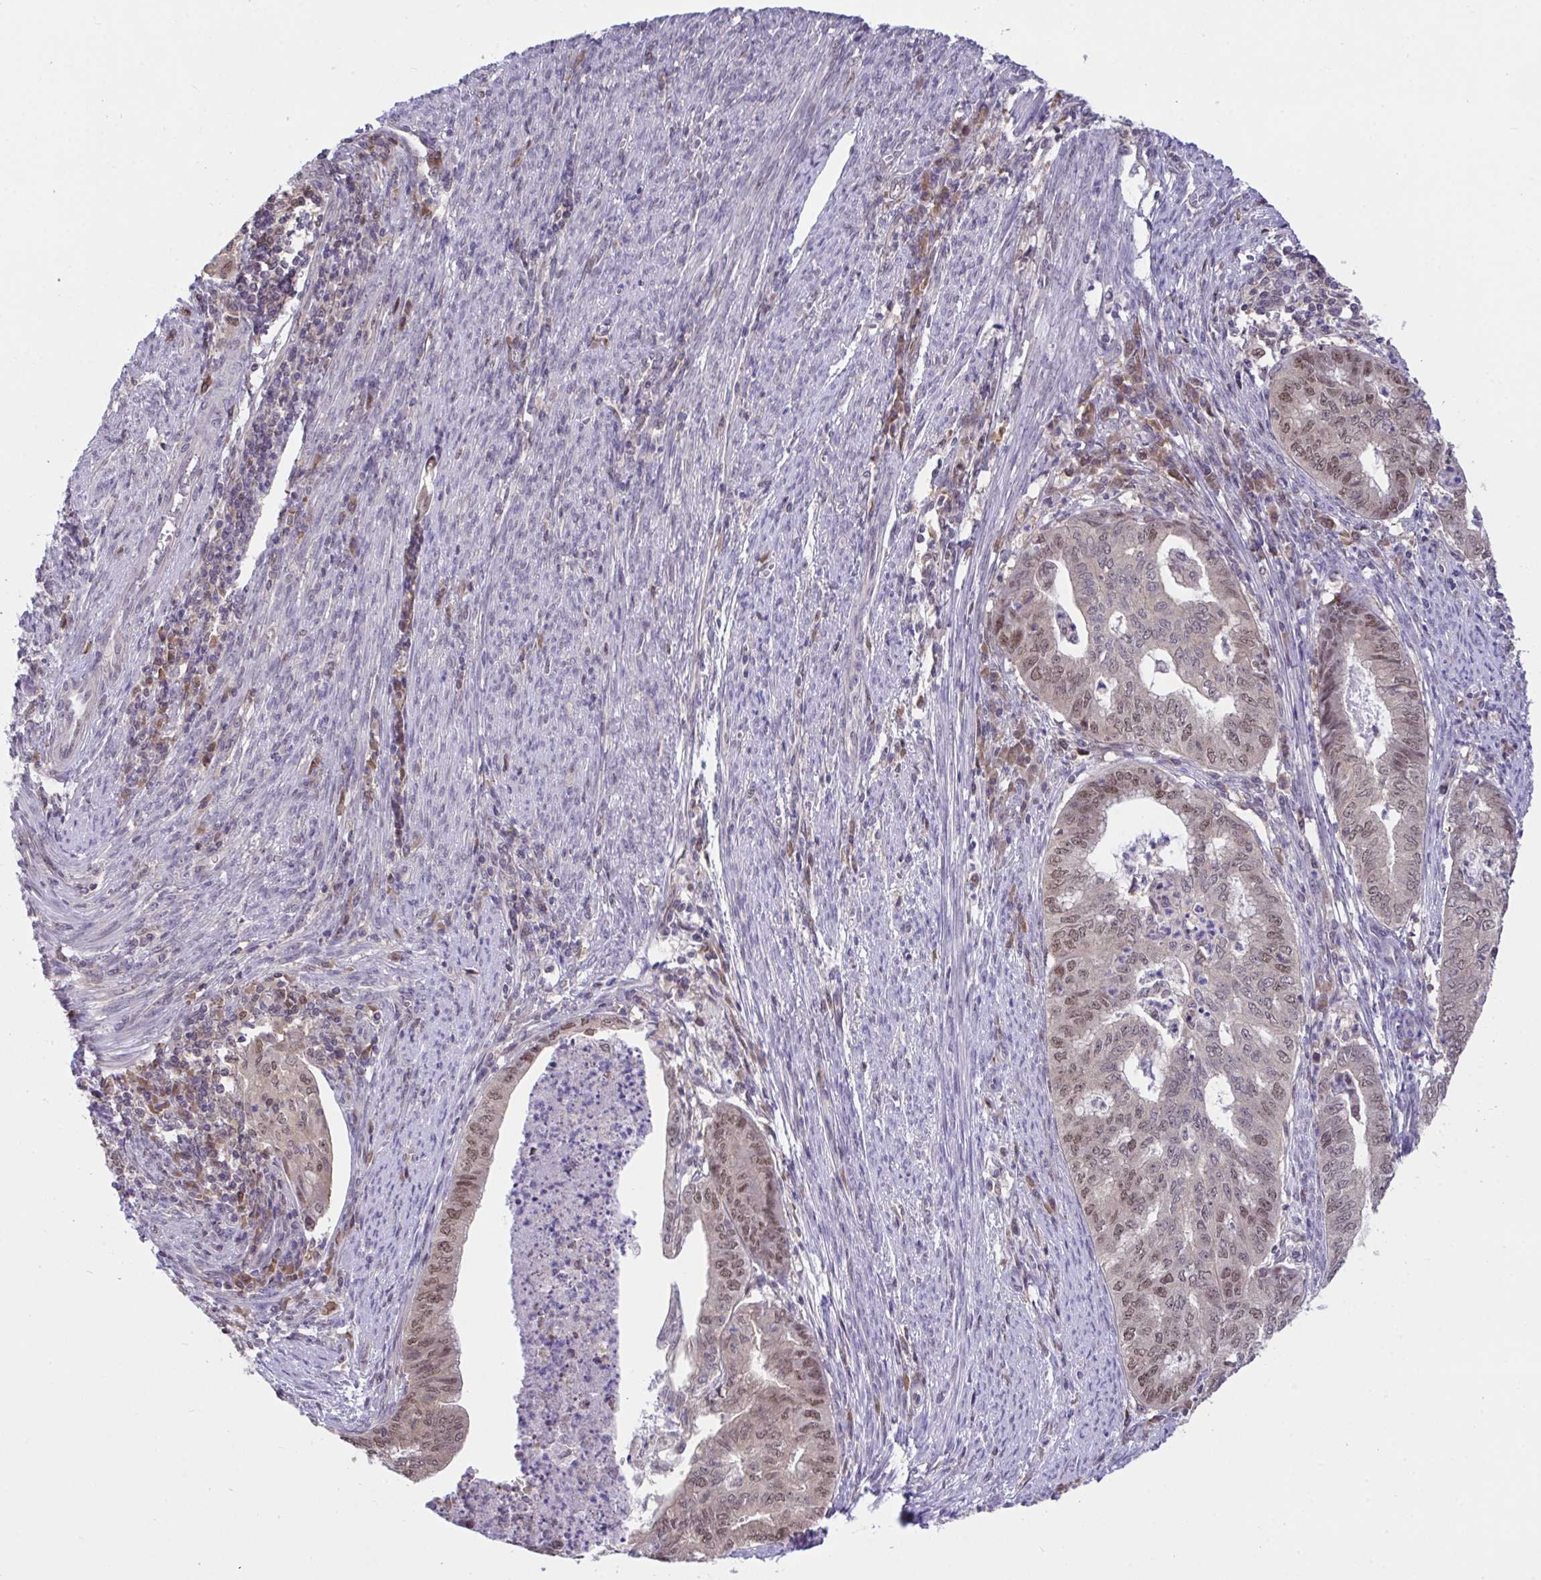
{"staining": {"intensity": "moderate", "quantity": "25%-75%", "location": "nuclear"}, "tissue": "endometrial cancer", "cell_type": "Tumor cells", "image_type": "cancer", "snomed": [{"axis": "morphology", "description": "Adenocarcinoma, NOS"}, {"axis": "topography", "description": "Endometrium"}], "caption": "An immunohistochemistry (IHC) histopathology image of neoplastic tissue is shown. Protein staining in brown shows moderate nuclear positivity in endometrial cancer (adenocarcinoma) within tumor cells.", "gene": "ZNF444", "patient": {"sex": "female", "age": 79}}